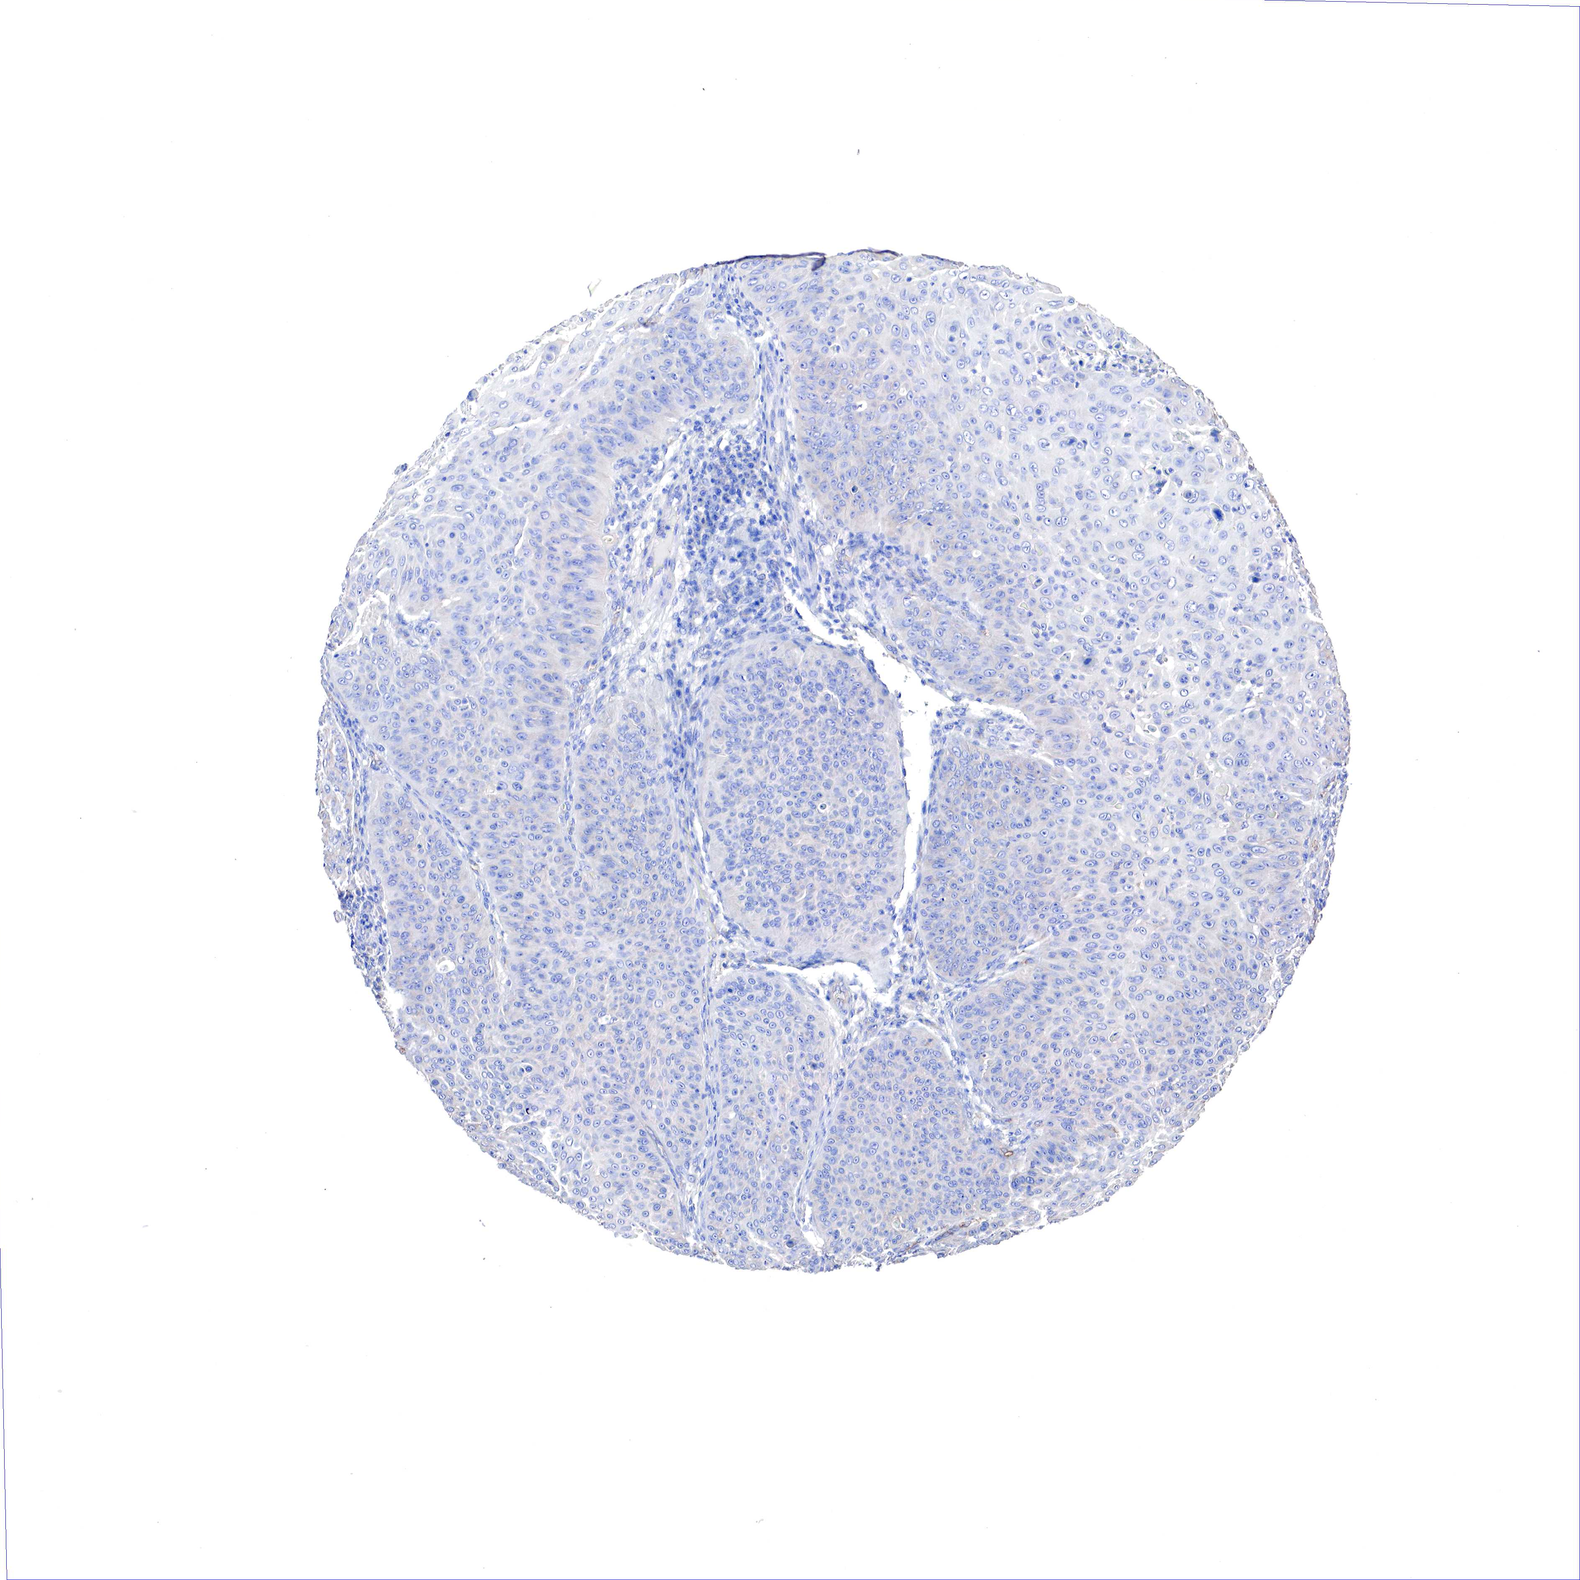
{"staining": {"intensity": "negative", "quantity": "none", "location": "none"}, "tissue": "skin cancer", "cell_type": "Tumor cells", "image_type": "cancer", "snomed": [{"axis": "morphology", "description": "Squamous cell carcinoma, NOS"}, {"axis": "topography", "description": "Skin"}], "caption": "Histopathology image shows no significant protein staining in tumor cells of squamous cell carcinoma (skin).", "gene": "RDX", "patient": {"sex": "male", "age": 82}}